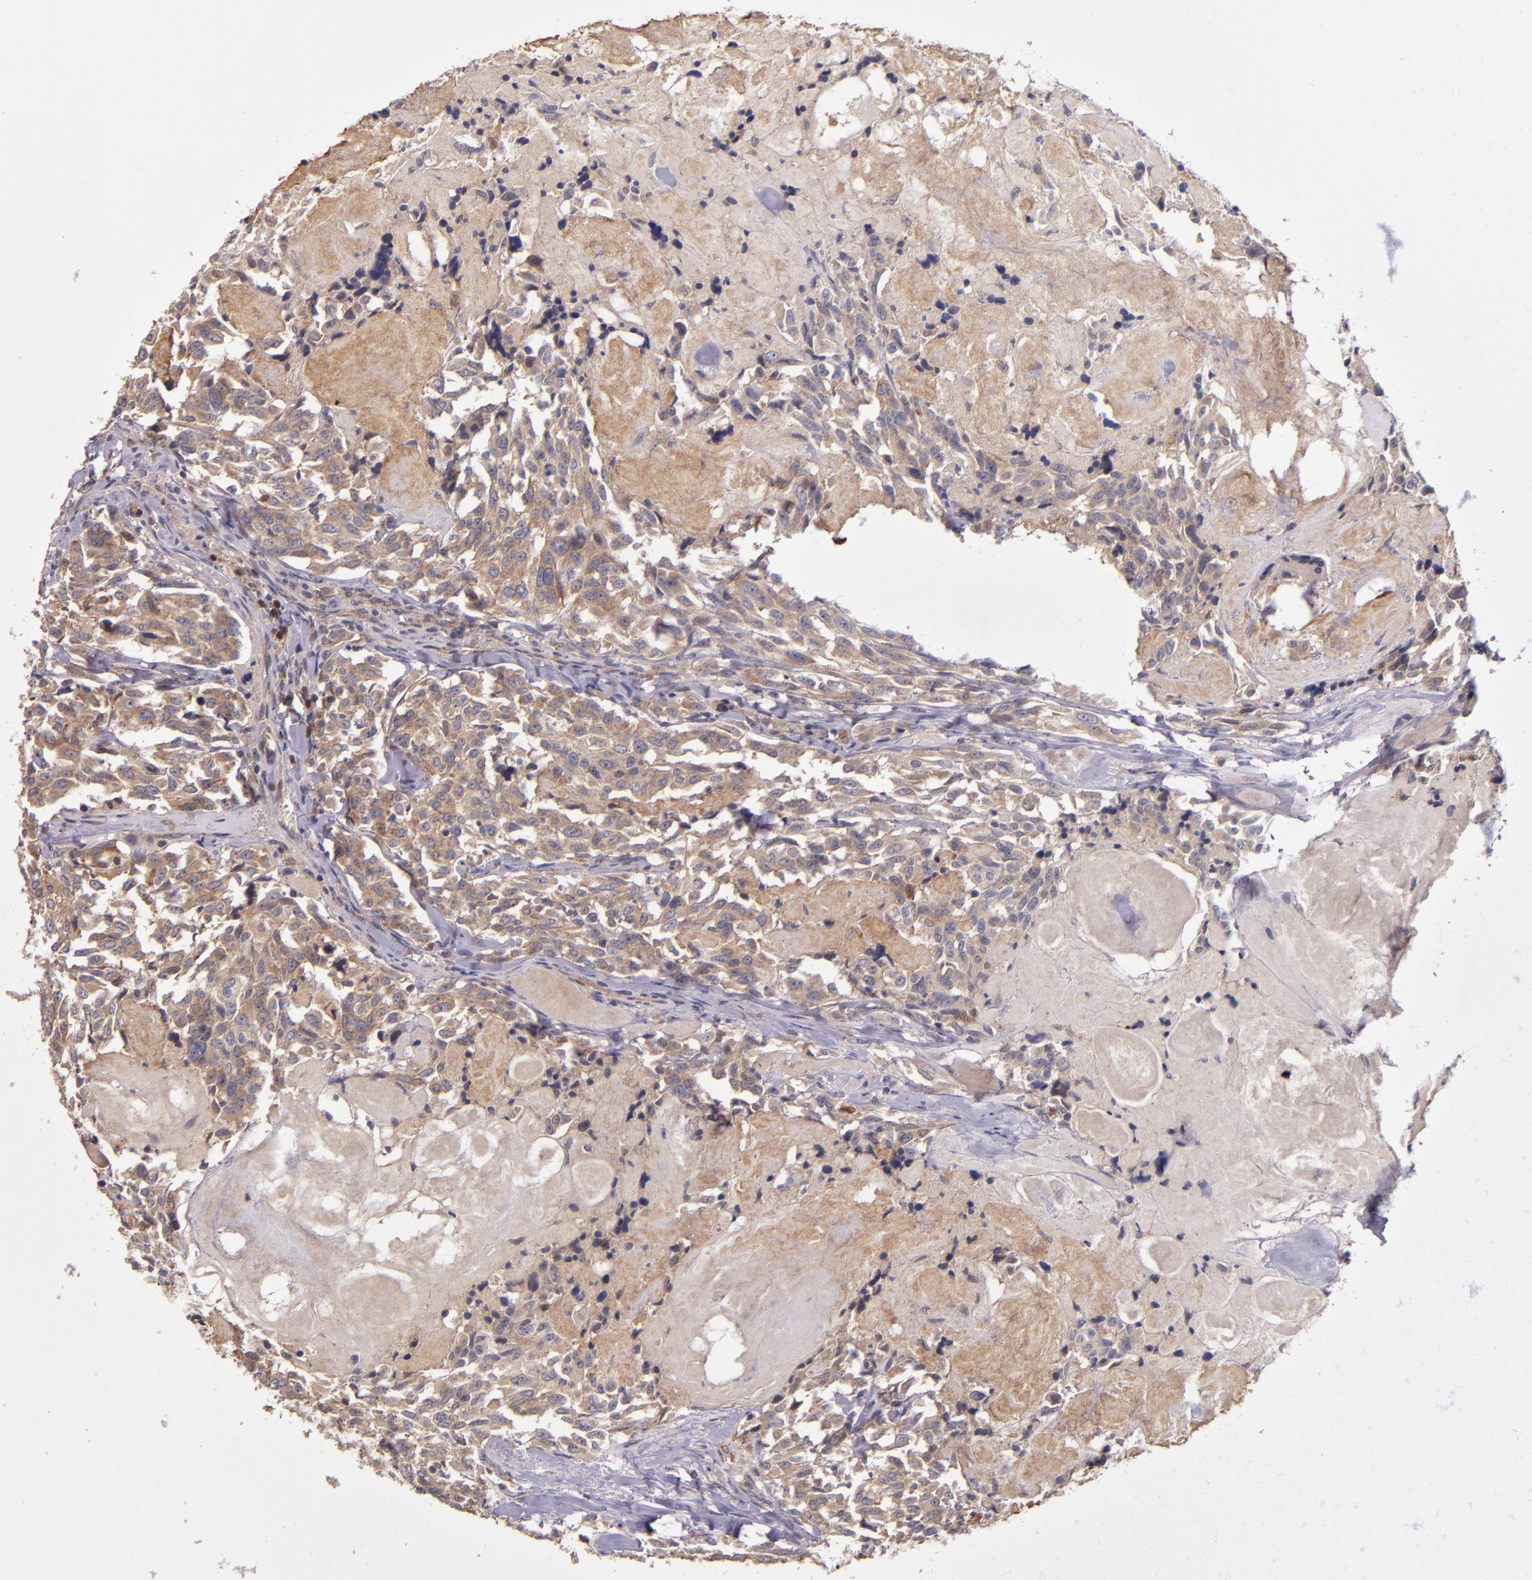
{"staining": {"intensity": "moderate", "quantity": ">75%", "location": "cytoplasmic/membranous"}, "tissue": "thyroid cancer", "cell_type": "Tumor cells", "image_type": "cancer", "snomed": [{"axis": "morphology", "description": "Carcinoma, NOS"}, {"axis": "morphology", "description": "Carcinoid, malignant, NOS"}, {"axis": "topography", "description": "Thyroid gland"}], "caption": "Human malignant carcinoid (thyroid) stained for a protein (brown) demonstrates moderate cytoplasmic/membranous positive staining in approximately >75% of tumor cells.", "gene": "EIF4ENIF1", "patient": {"sex": "male", "age": 33}}